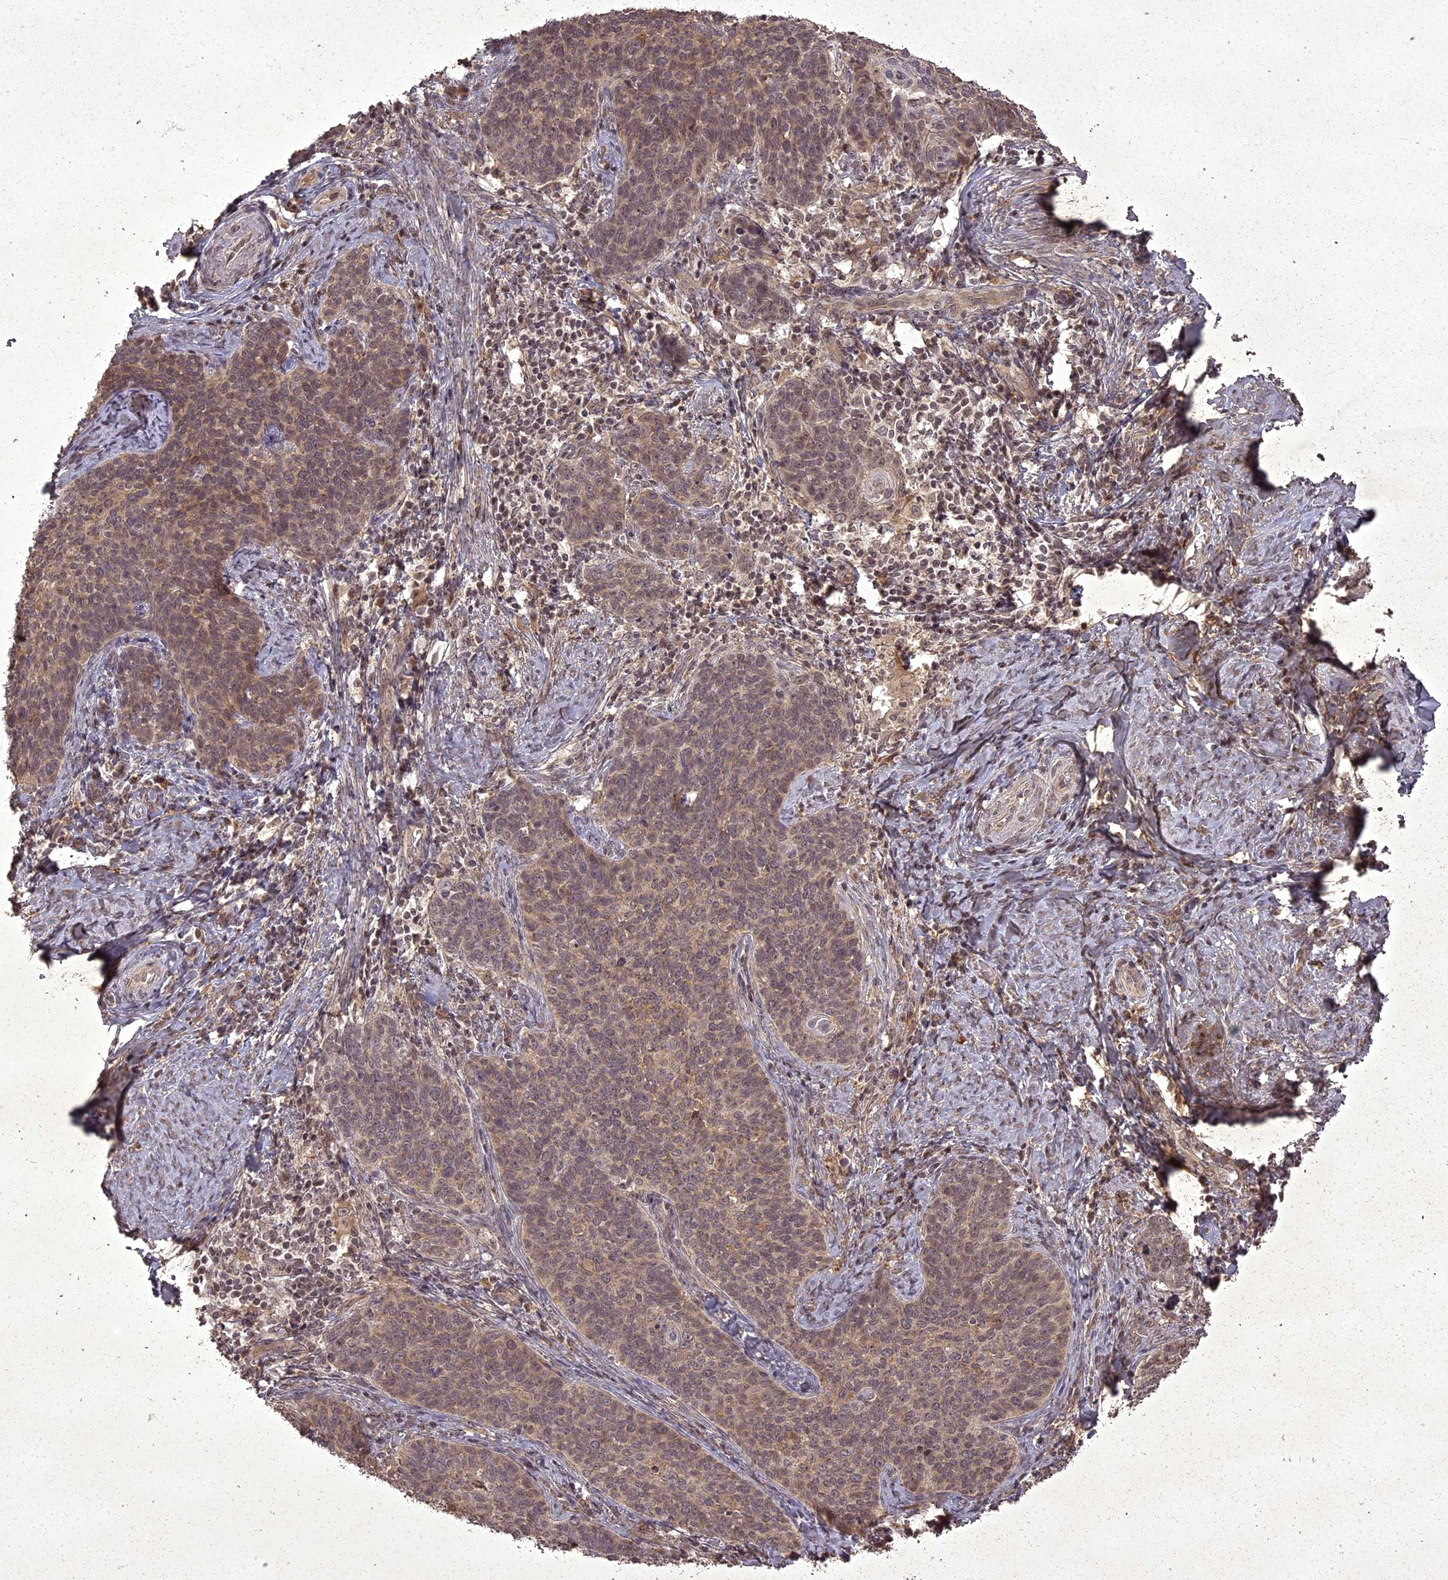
{"staining": {"intensity": "moderate", "quantity": "25%-75%", "location": "cytoplasmic/membranous,nuclear"}, "tissue": "cervical cancer", "cell_type": "Tumor cells", "image_type": "cancer", "snomed": [{"axis": "morphology", "description": "Normal tissue, NOS"}, {"axis": "morphology", "description": "Squamous cell carcinoma, NOS"}, {"axis": "topography", "description": "Cervix"}], "caption": "Immunohistochemical staining of squamous cell carcinoma (cervical) exhibits medium levels of moderate cytoplasmic/membranous and nuclear positivity in approximately 25%-75% of tumor cells. (DAB IHC, brown staining for protein, blue staining for nuclei).", "gene": "ING5", "patient": {"sex": "female", "age": 39}}